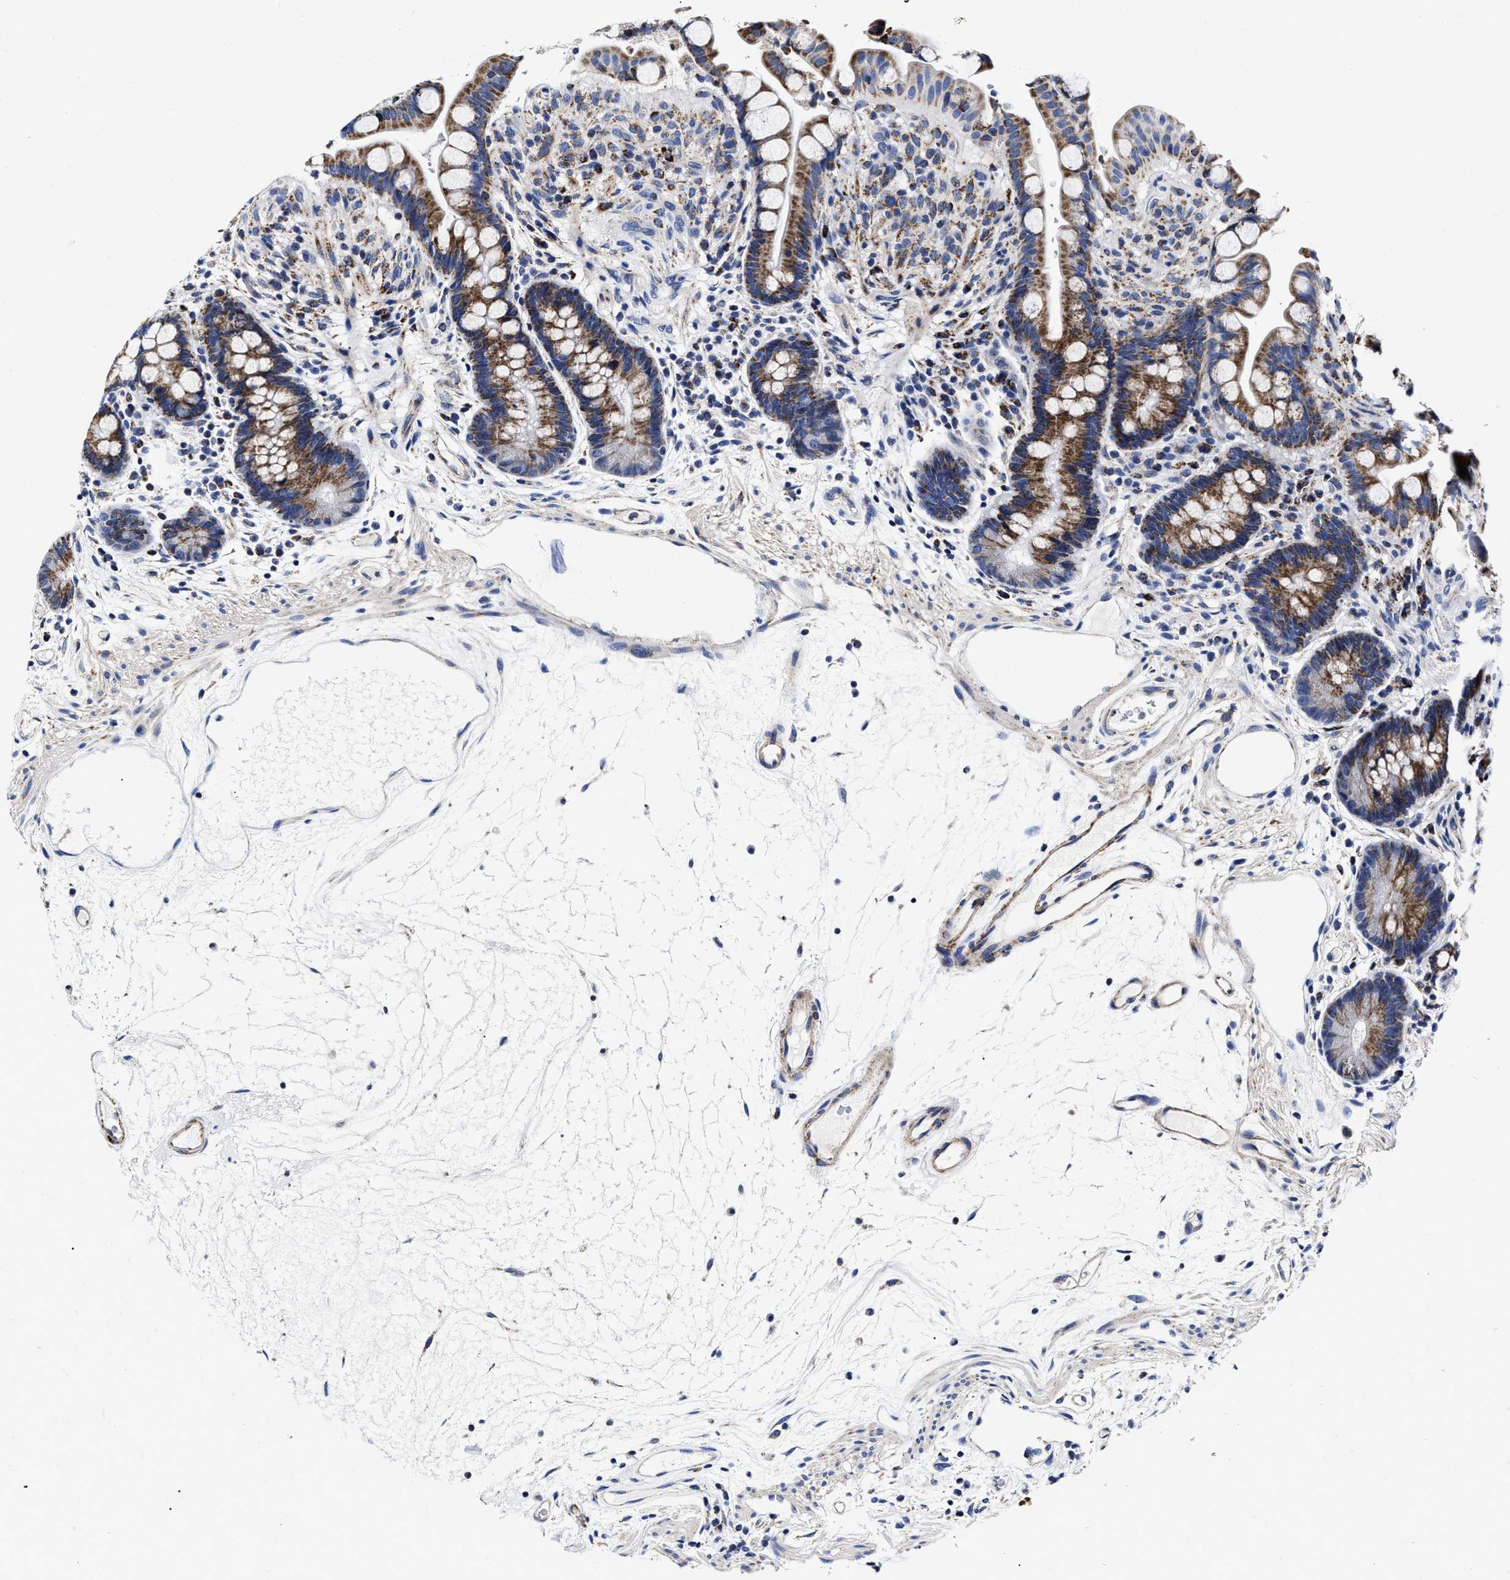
{"staining": {"intensity": "negative", "quantity": "none", "location": "none"}, "tissue": "colon", "cell_type": "Endothelial cells", "image_type": "normal", "snomed": [{"axis": "morphology", "description": "Normal tissue, NOS"}, {"axis": "topography", "description": "Colon"}], "caption": "Image shows no significant protein positivity in endothelial cells of unremarkable colon.", "gene": "HINT2", "patient": {"sex": "male", "age": 73}}